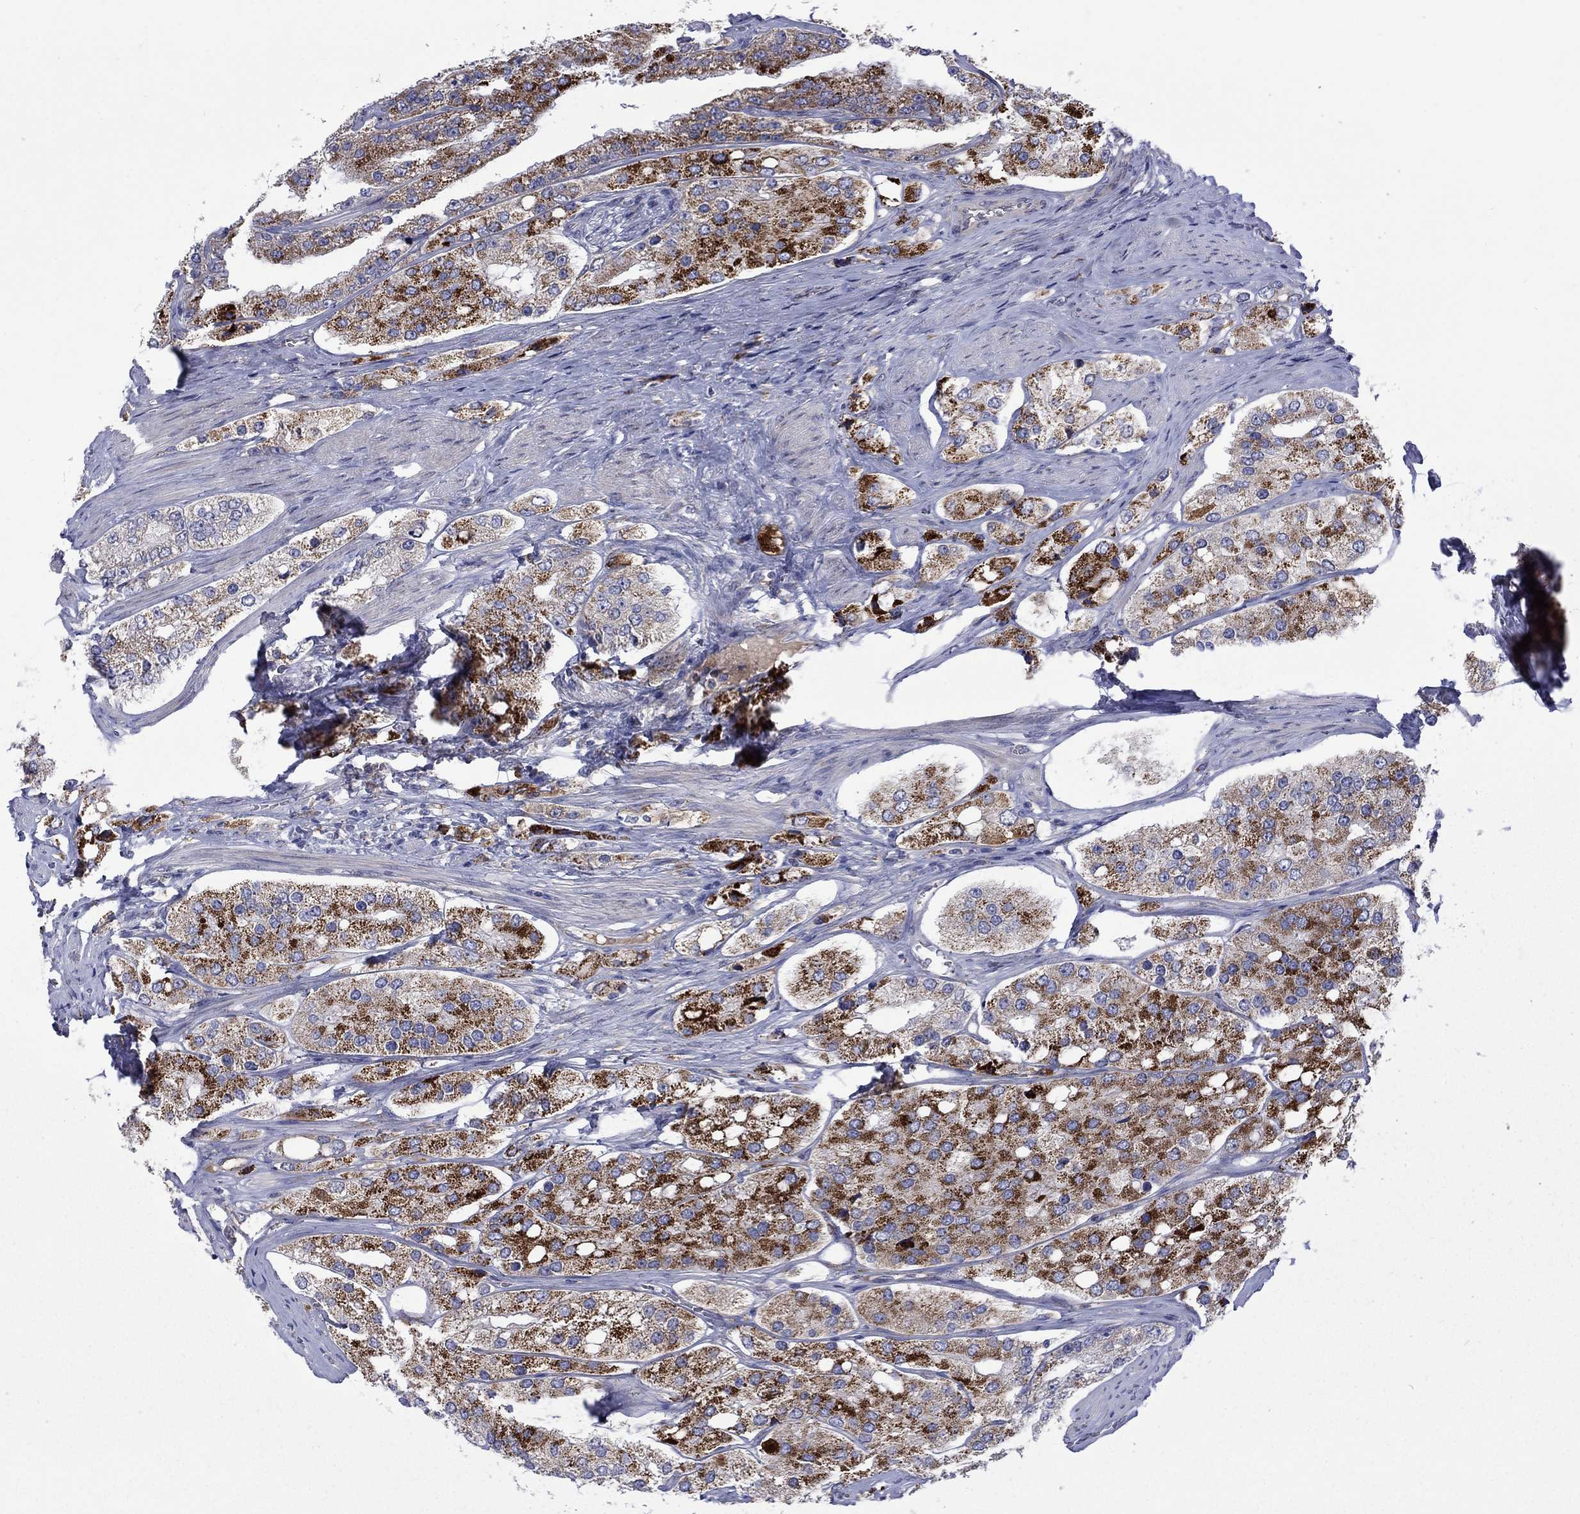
{"staining": {"intensity": "strong", "quantity": "25%-75%", "location": "cytoplasmic/membranous"}, "tissue": "prostate cancer", "cell_type": "Tumor cells", "image_type": "cancer", "snomed": [{"axis": "morphology", "description": "Adenocarcinoma, Low grade"}, {"axis": "topography", "description": "Prostate"}], "caption": "Immunohistochemistry micrograph of neoplastic tissue: human prostate cancer (low-grade adenocarcinoma) stained using IHC demonstrates high levels of strong protein expression localized specifically in the cytoplasmic/membranous of tumor cells, appearing as a cytoplasmic/membranous brown color.", "gene": "ASNS", "patient": {"sex": "male", "age": 69}}